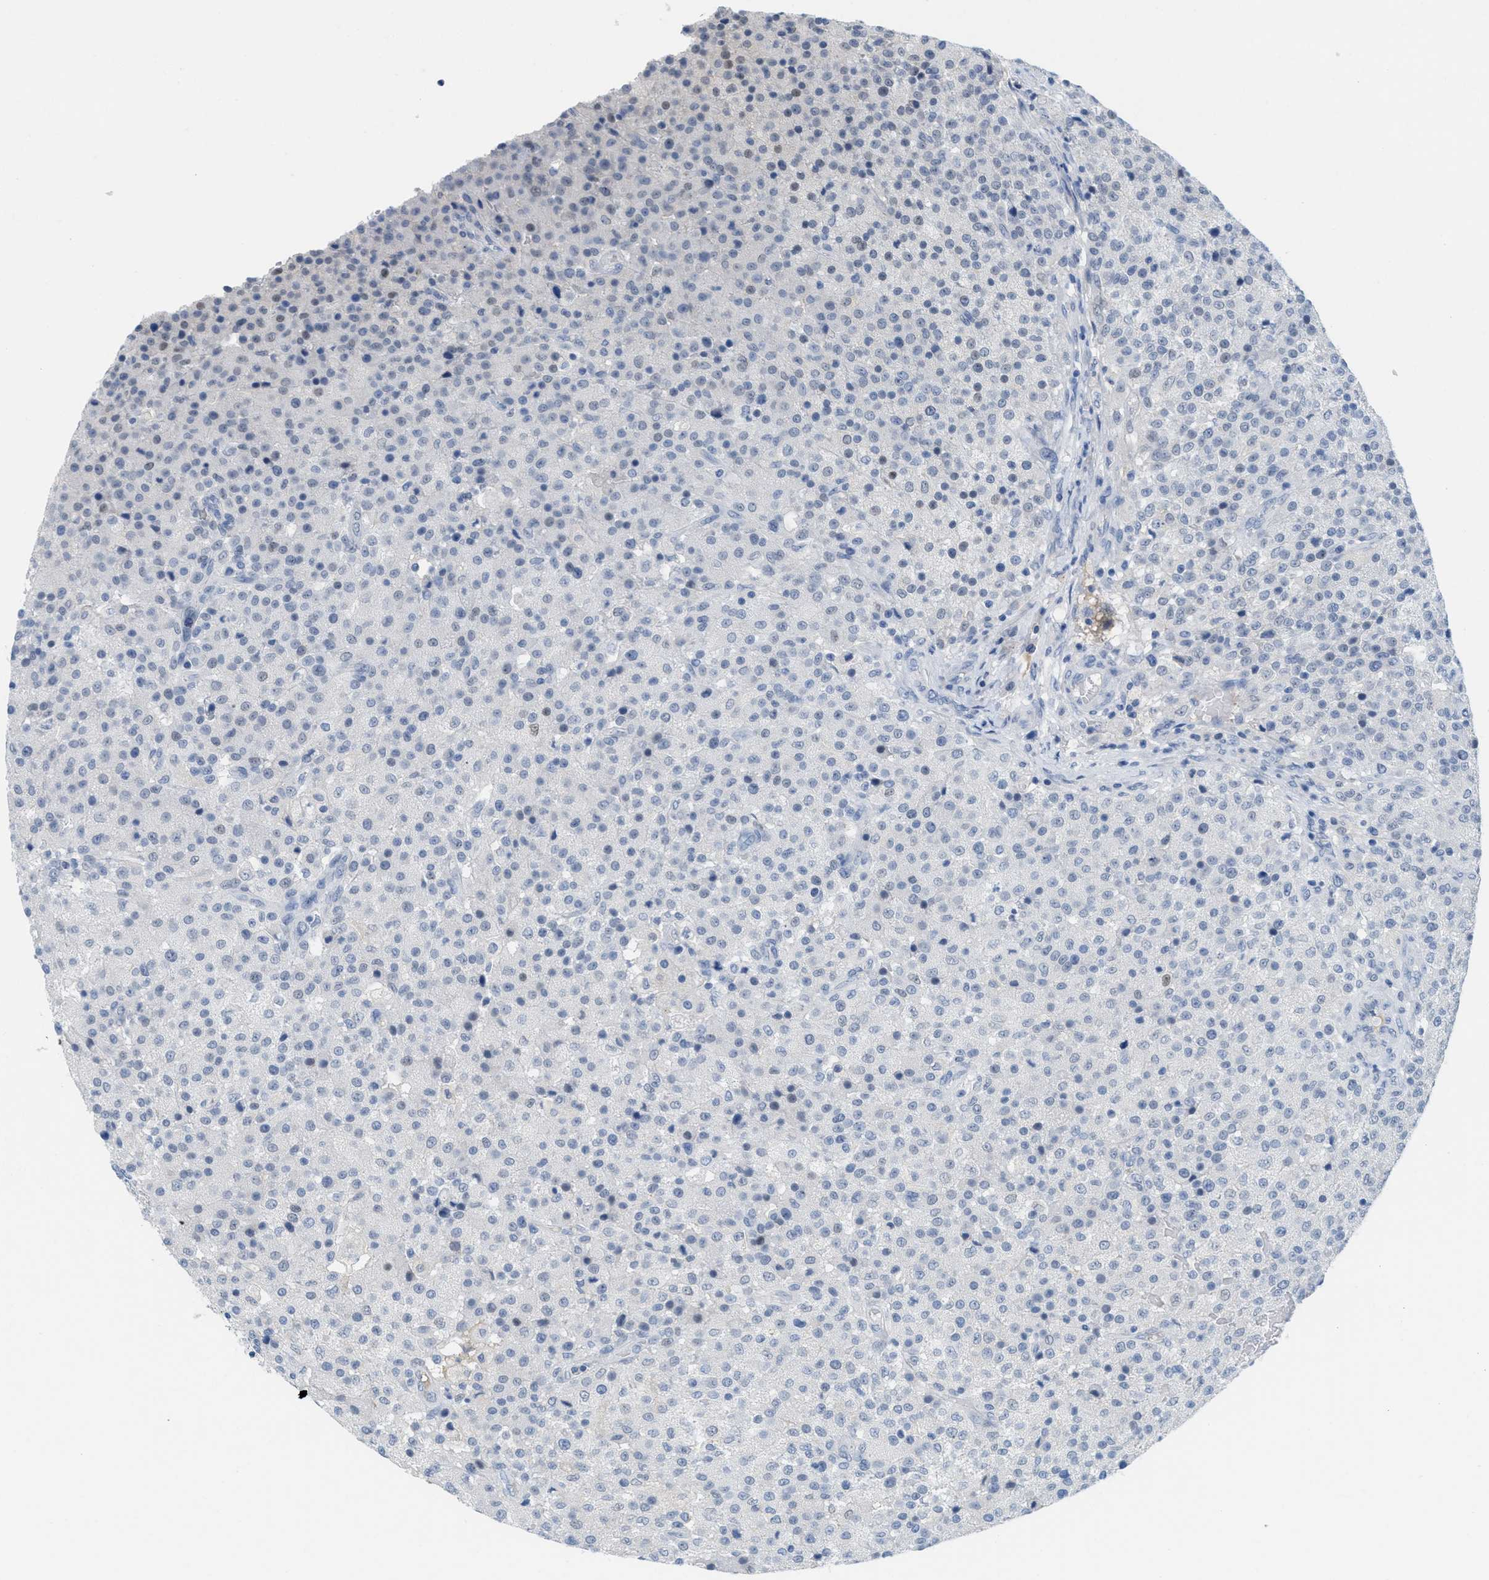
{"staining": {"intensity": "negative", "quantity": "none", "location": "none"}, "tissue": "testis cancer", "cell_type": "Tumor cells", "image_type": "cancer", "snomed": [{"axis": "morphology", "description": "Seminoma, NOS"}, {"axis": "topography", "description": "Testis"}], "caption": "The image displays no significant expression in tumor cells of testis cancer.", "gene": "HSF2", "patient": {"sex": "male", "age": 59}}